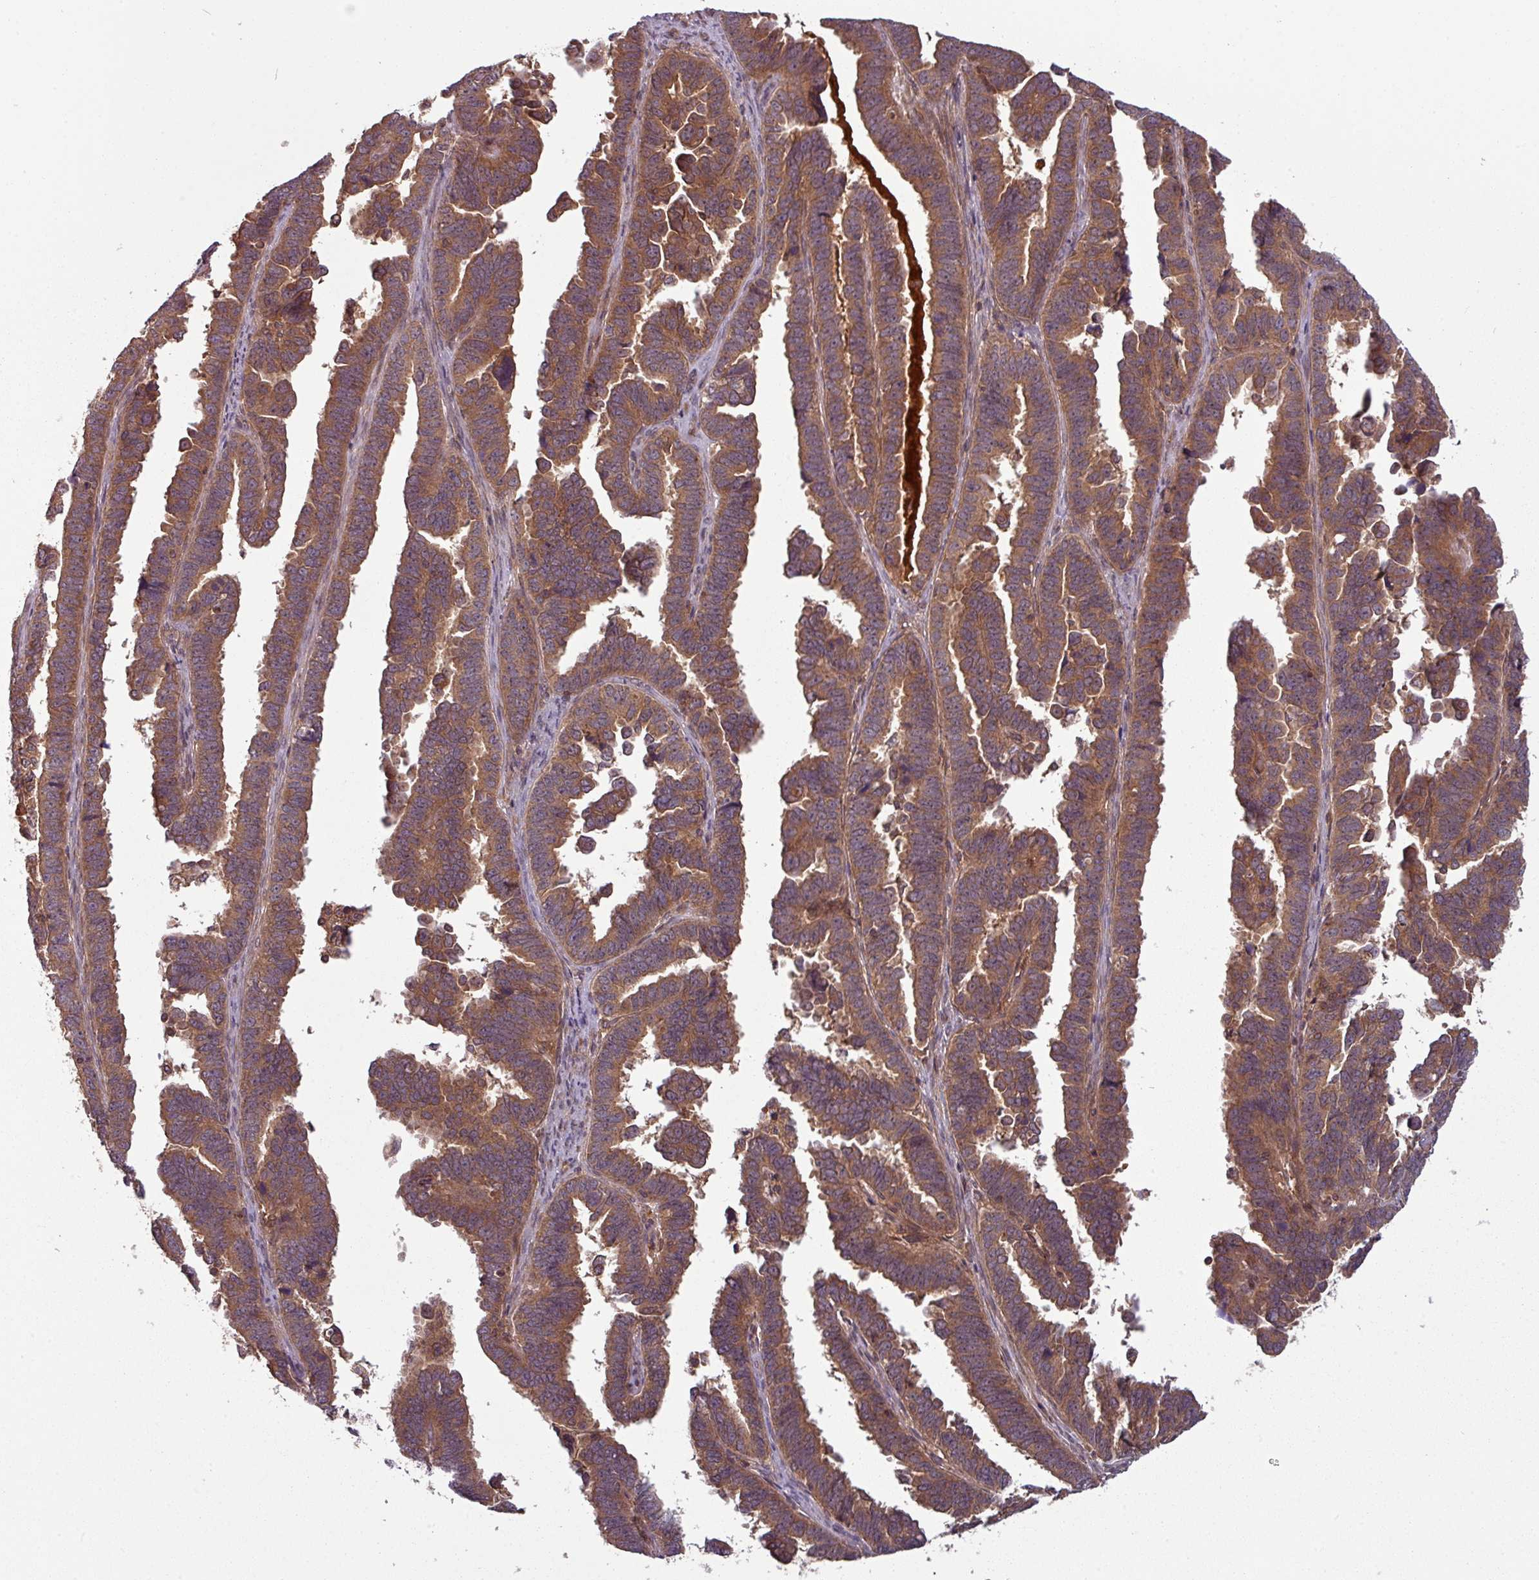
{"staining": {"intensity": "moderate", "quantity": ">75%", "location": "cytoplasmic/membranous"}, "tissue": "endometrial cancer", "cell_type": "Tumor cells", "image_type": "cancer", "snomed": [{"axis": "morphology", "description": "Adenocarcinoma, NOS"}, {"axis": "topography", "description": "Endometrium"}], "caption": "IHC of human endometrial cancer (adenocarcinoma) displays medium levels of moderate cytoplasmic/membranous expression in approximately >75% of tumor cells. Using DAB (brown) and hematoxylin (blue) stains, captured at high magnification using brightfield microscopy.", "gene": "GSKIP", "patient": {"sex": "female", "age": 75}}